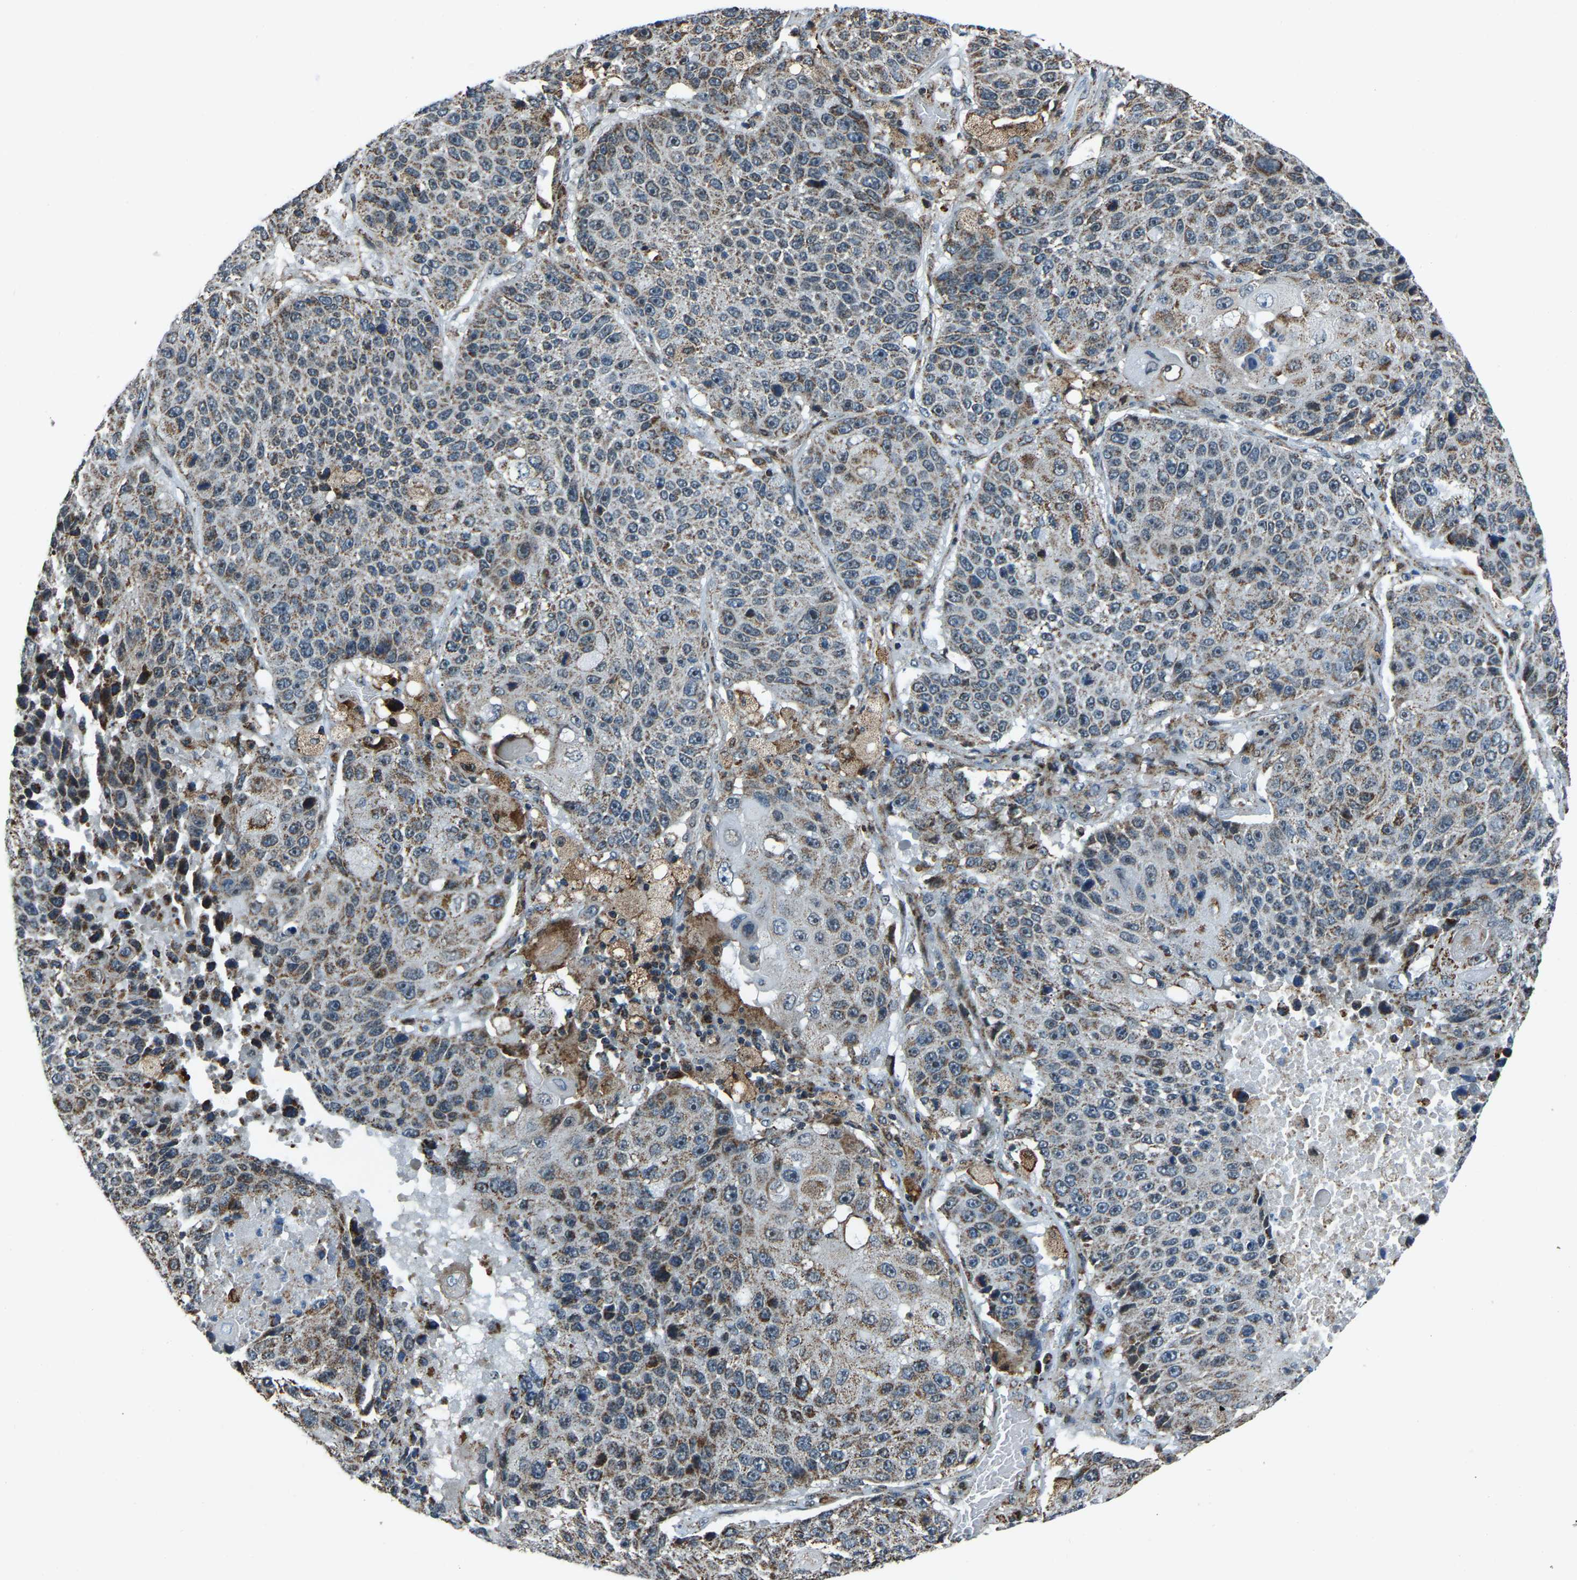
{"staining": {"intensity": "weak", "quantity": ">75%", "location": "cytoplasmic/membranous"}, "tissue": "lung cancer", "cell_type": "Tumor cells", "image_type": "cancer", "snomed": [{"axis": "morphology", "description": "Squamous cell carcinoma, NOS"}, {"axis": "topography", "description": "Lung"}], "caption": "Immunohistochemical staining of human lung squamous cell carcinoma shows weak cytoplasmic/membranous protein positivity in approximately >75% of tumor cells.", "gene": "RBM33", "patient": {"sex": "male", "age": 61}}